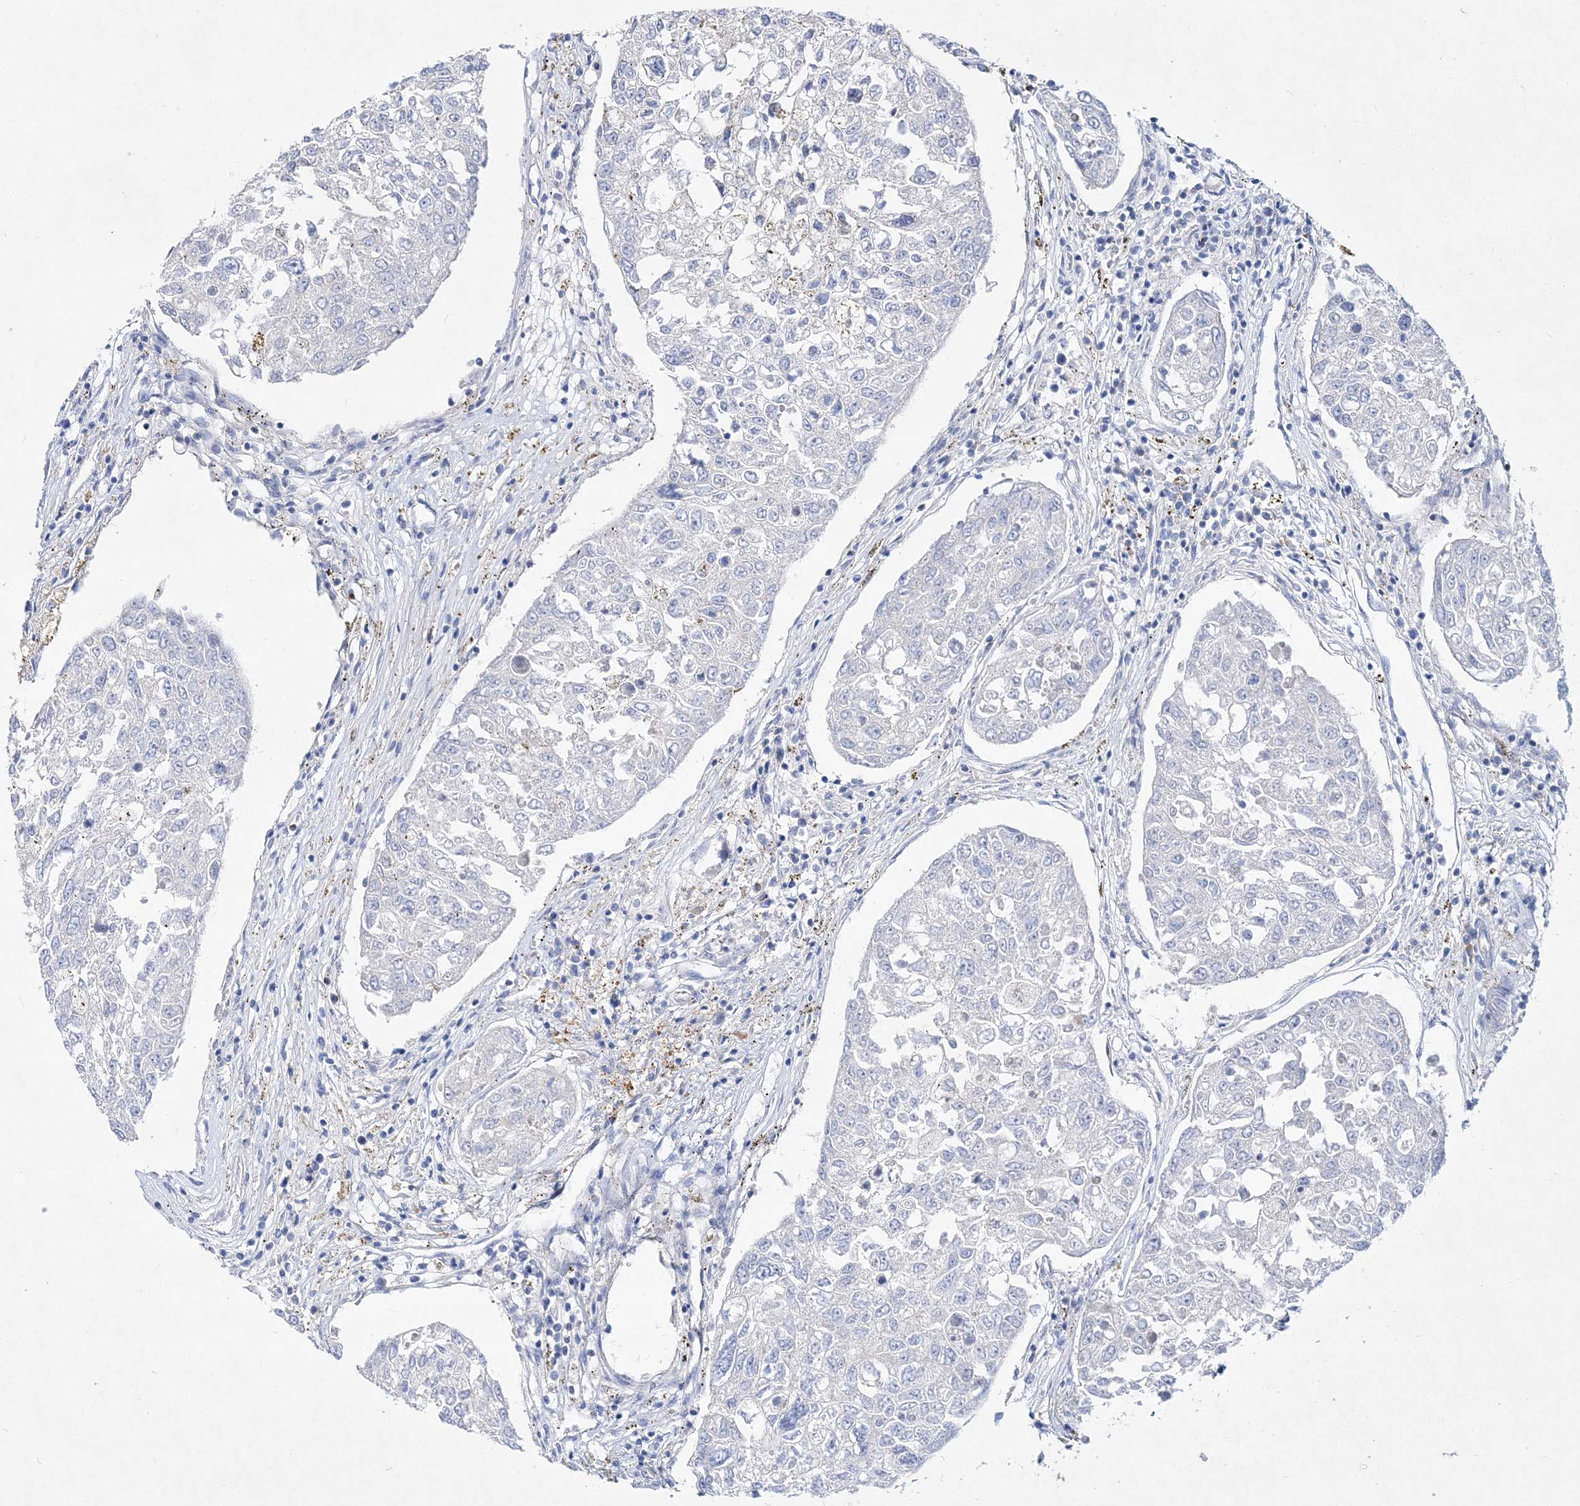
{"staining": {"intensity": "negative", "quantity": "none", "location": "none"}, "tissue": "urothelial cancer", "cell_type": "Tumor cells", "image_type": "cancer", "snomed": [{"axis": "morphology", "description": "Urothelial carcinoma, High grade"}, {"axis": "topography", "description": "Lymph node"}, {"axis": "topography", "description": "Urinary bladder"}], "caption": "IHC of urothelial cancer reveals no expression in tumor cells. (DAB IHC, high magnification).", "gene": "SPINK7", "patient": {"sex": "male", "age": 51}}